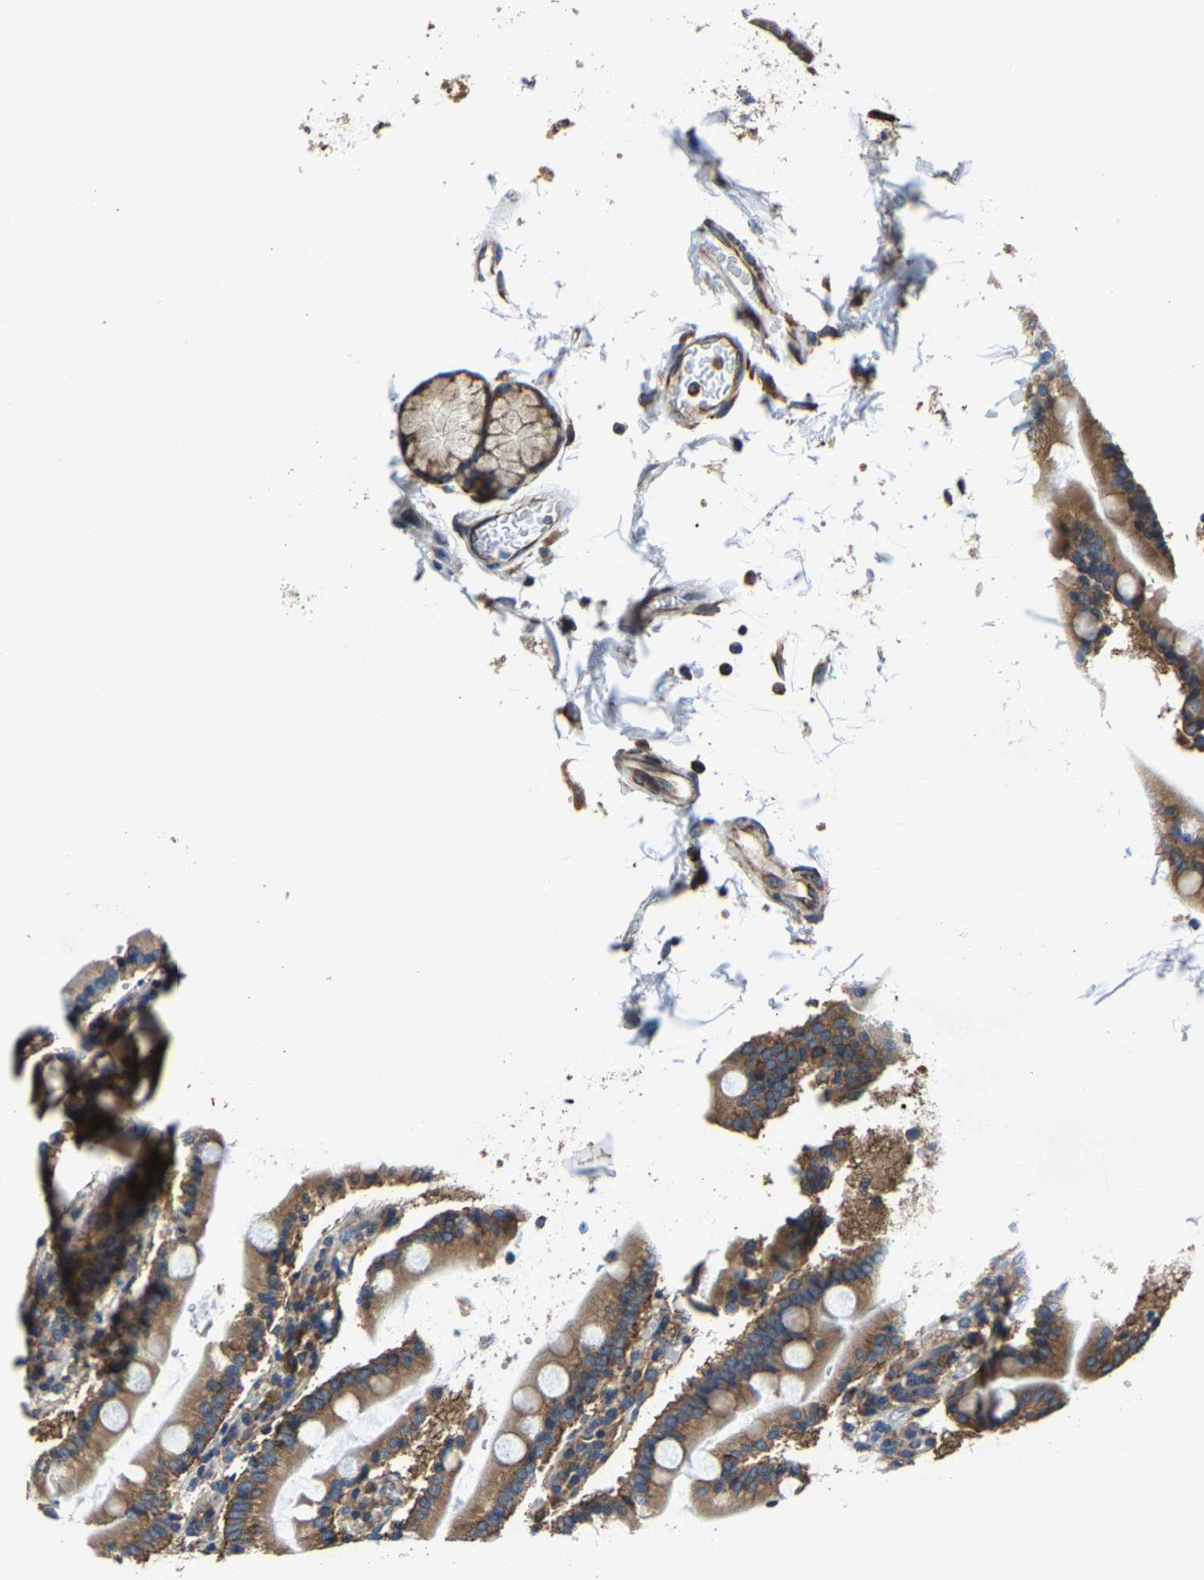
{"staining": {"intensity": "strong", "quantity": ">75%", "location": "cytoplasmic/membranous"}, "tissue": "duodenum", "cell_type": "Glandular cells", "image_type": "normal", "snomed": [{"axis": "morphology", "description": "Normal tissue, NOS"}, {"axis": "topography", "description": "Small intestine, NOS"}], "caption": "Duodenum stained for a protein shows strong cytoplasmic/membranous positivity in glandular cells.", "gene": "G3BP2", "patient": {"sex": "female", "age": 71}}